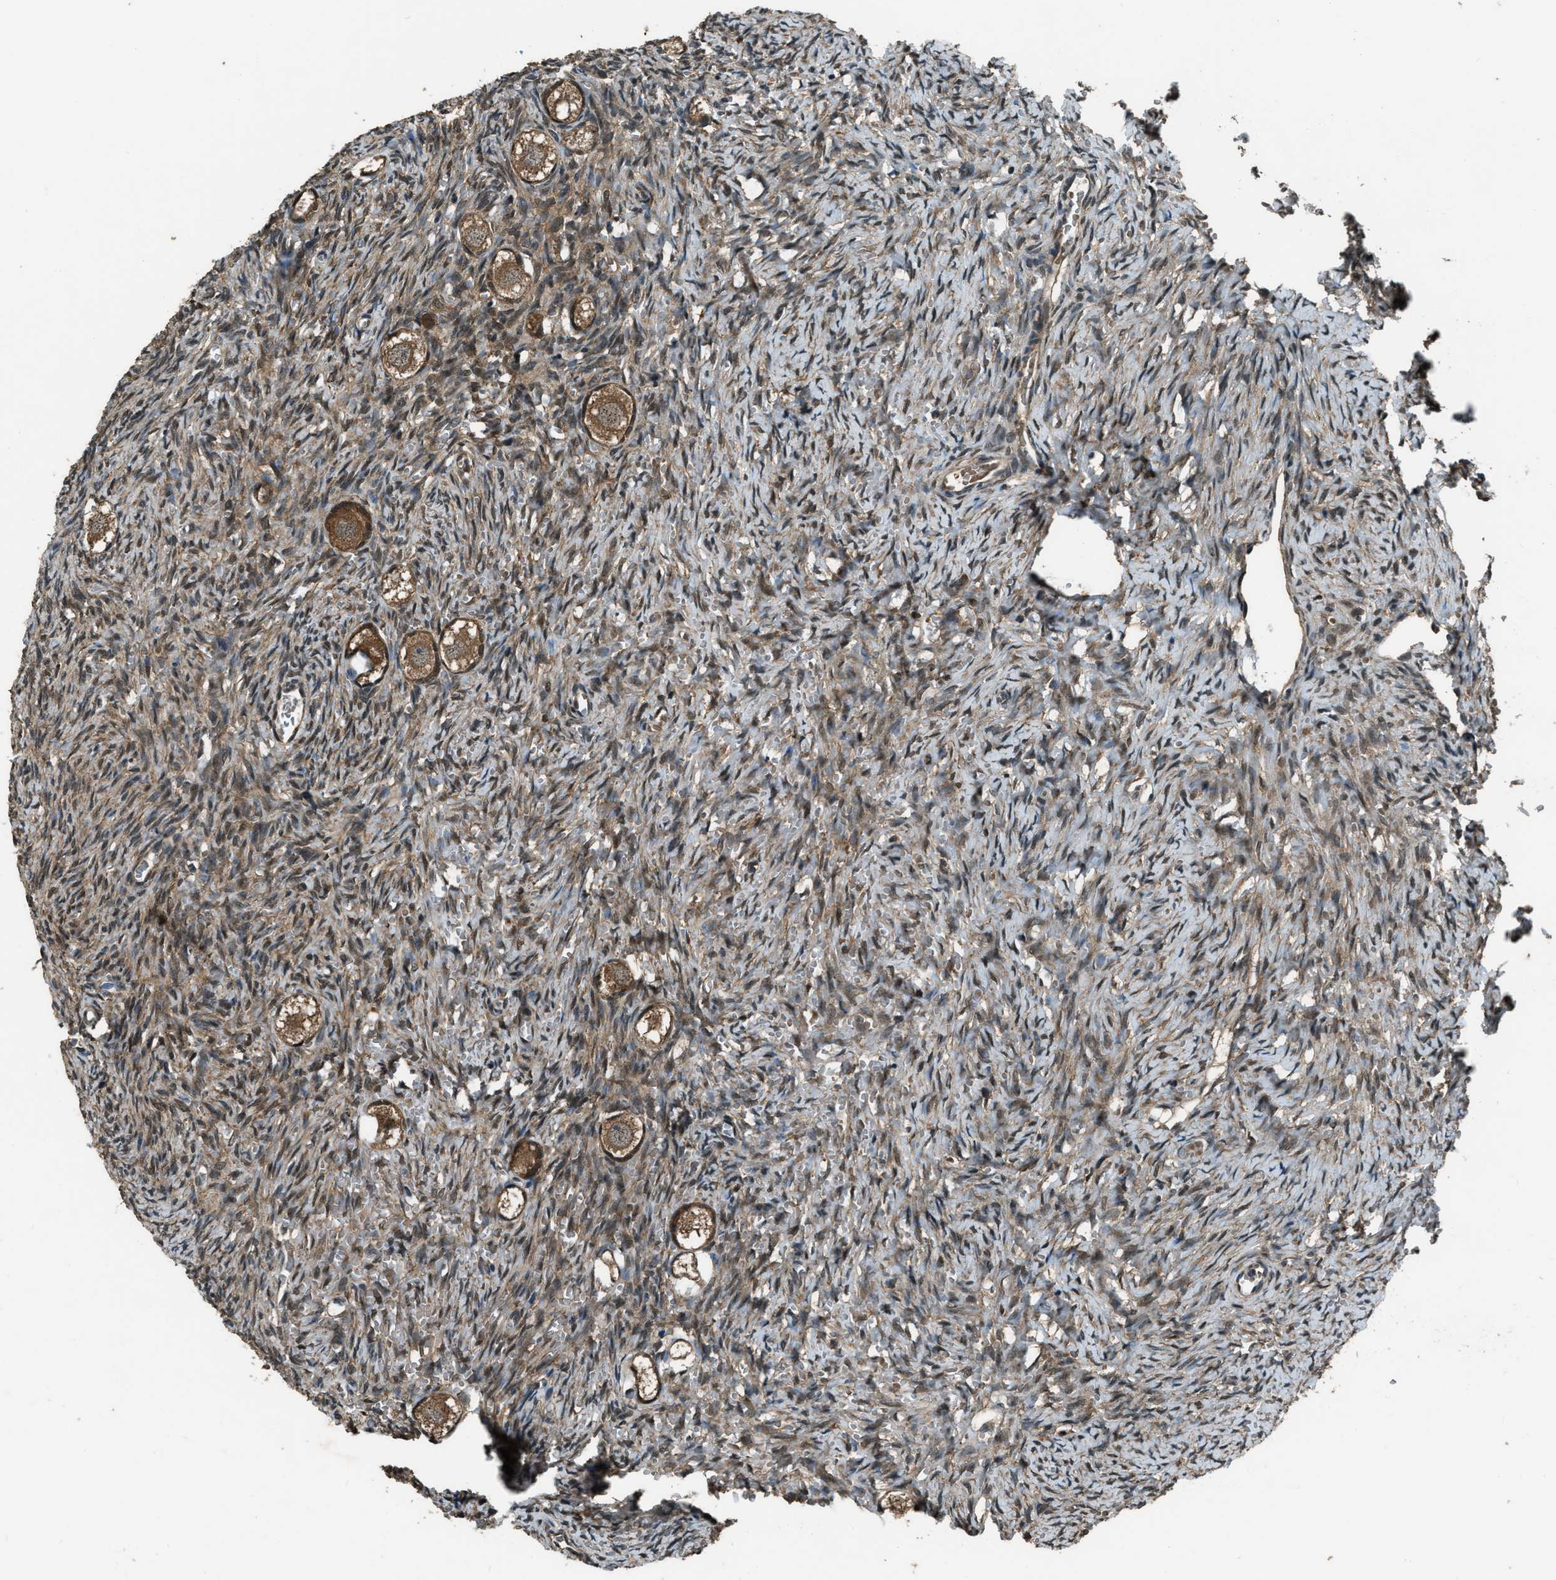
{"staining": {"intensity": "strong", "quantity": ">75%", "location": "cytoplasmic/membranous"}, "tissue": "ovary", "cell_type": "Follicle cells", "image_type": "normal", "snomed": [{"axis": "morphology", "description": "Normal tissue, NOS"}, {"axis": "topography", "description": "Ovary"}], "caption": "A high amount of strong cytoplasmic/membranous positivity is seen in approximately >75% of follicle cells in unremarkable ovary.", "gene": "NUDCD3", "patient": {"sex": "female", "age": 27}}